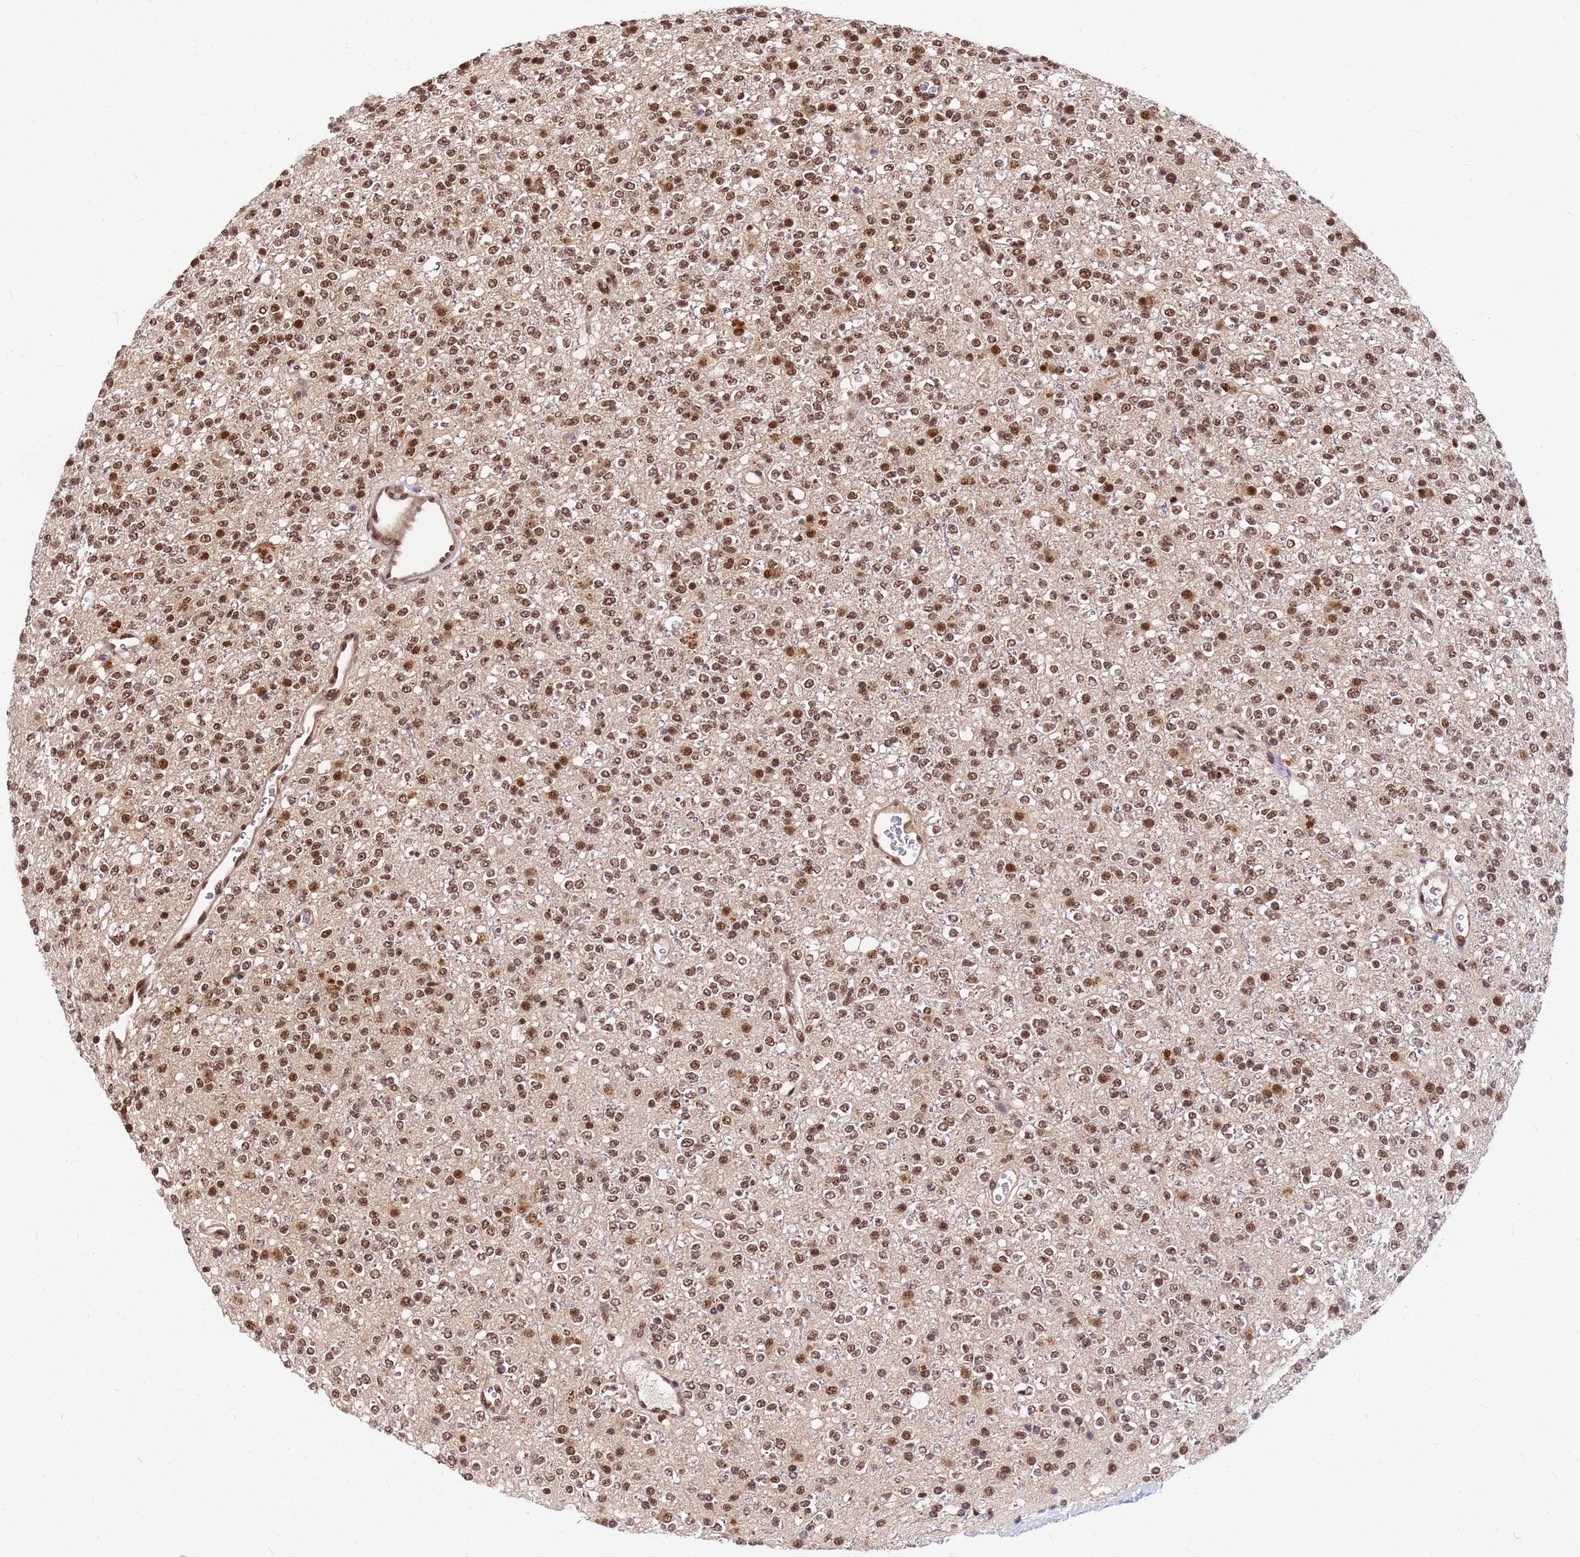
{"staining": {"intensity": "moderate", "quantity": ">75%", "location": "nuclear"}, "tissue": "glioma", "cell_type": "Tumor cells", "image_type": "cancer", "snomed": [{"axis": "morphology", "description": "Glioma, malignant, High grade"}, {"axis": "topography", "description": "Brain"}], "caption": "Tumor cells demonstrate medium levels of moderate nuclear staining in approximately >75% of cells in glioma. Nuclei are stained in blue.", "gene": "NCBP2", "patient": {"sex": "male", "age": 34}}